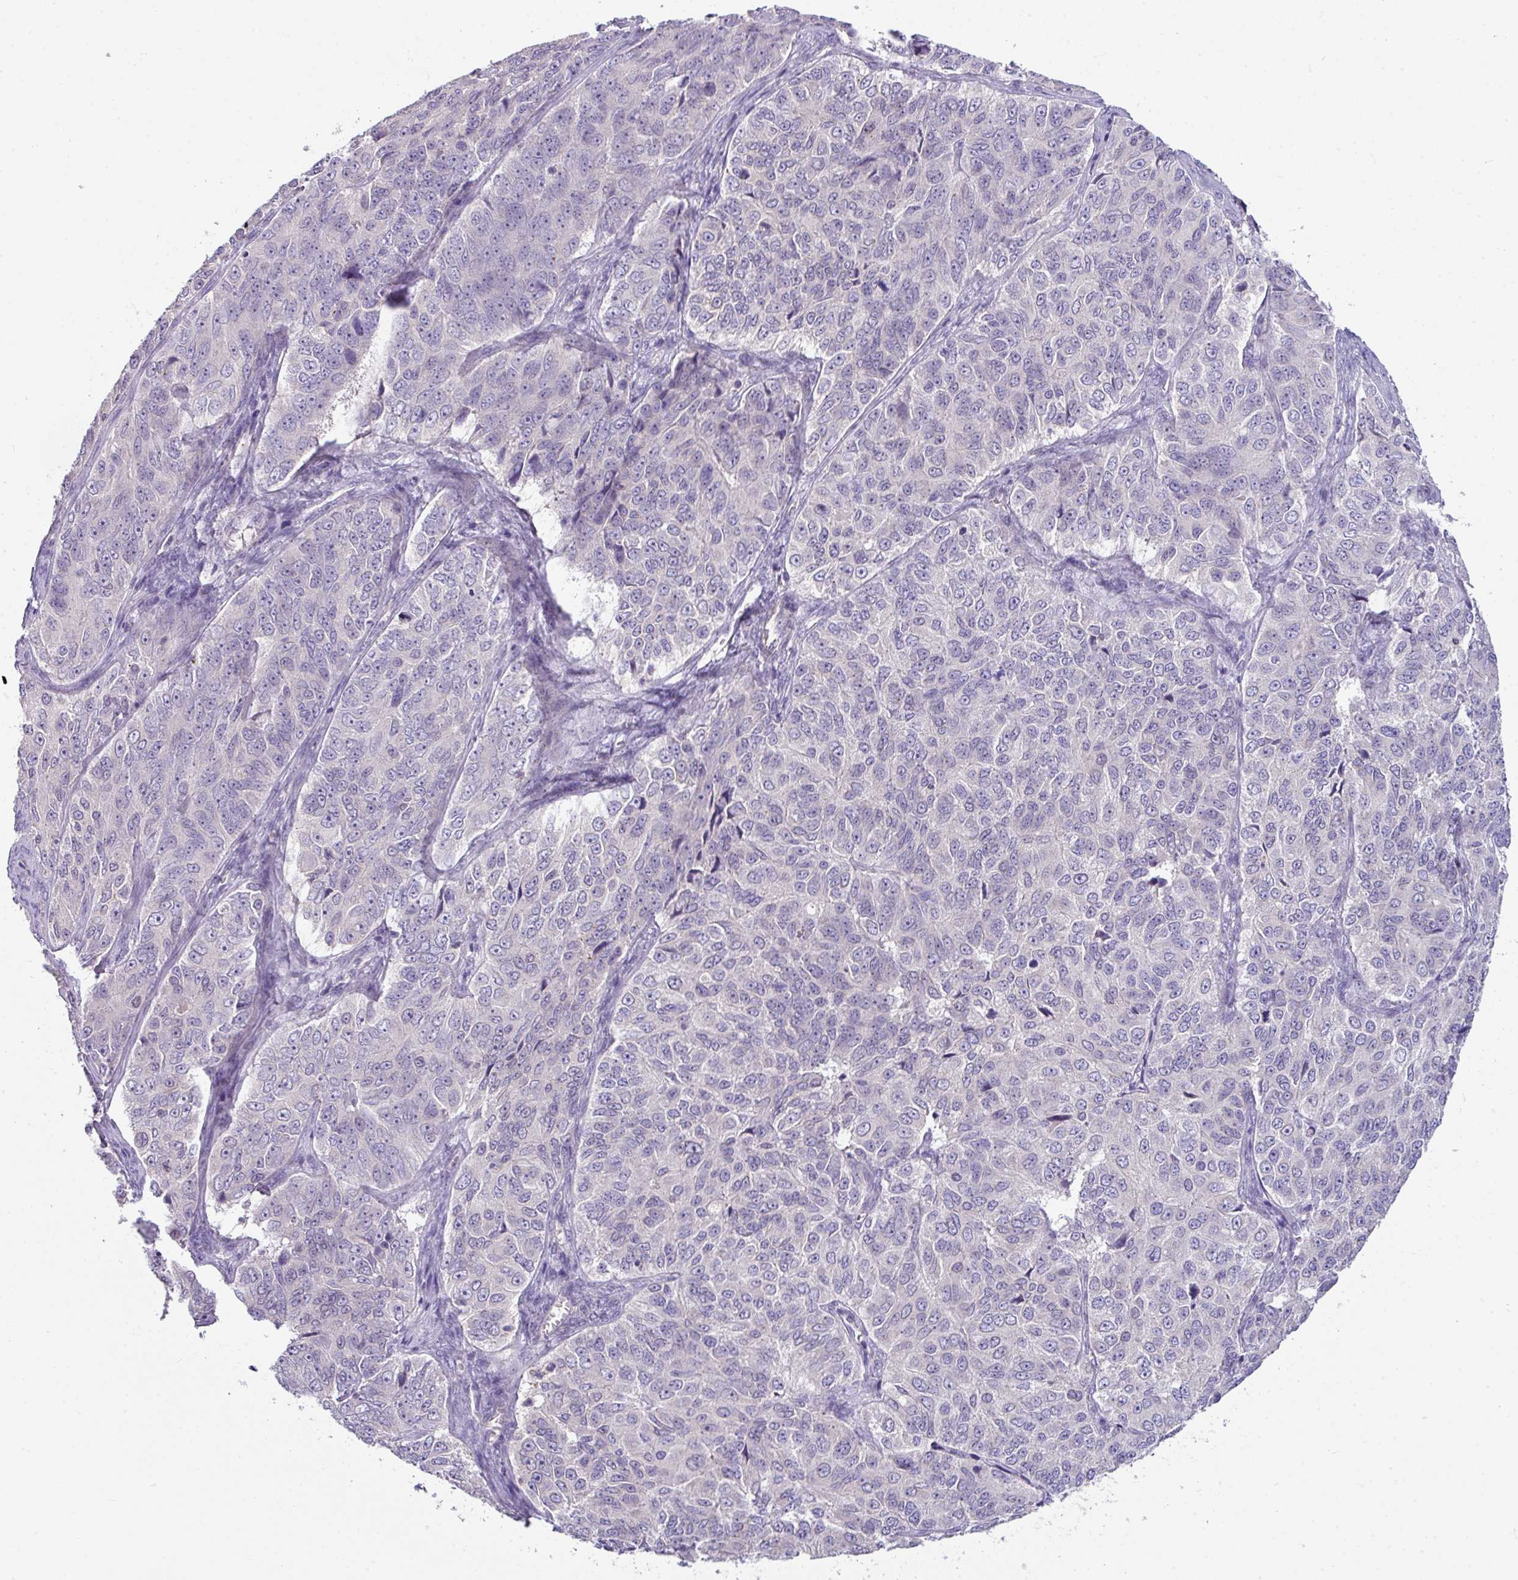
{"staining": {"intensity": "negative", "quantity": "none", "location": "none"}, "tissue": "ovarian cancer", "cell_type": "Tumor cells", "image_type": "cancer", "snomed": [{"axis": "morphology", "description": "Carcinoma, endometroid"}, {"axis": "topography", "description": "Ovary"}], "caption": "An image of human ovarian cancer is negative for staining in tumor cells.", "gene": "SLAMF6", "patient": {"sex": "female", "age": 51}}